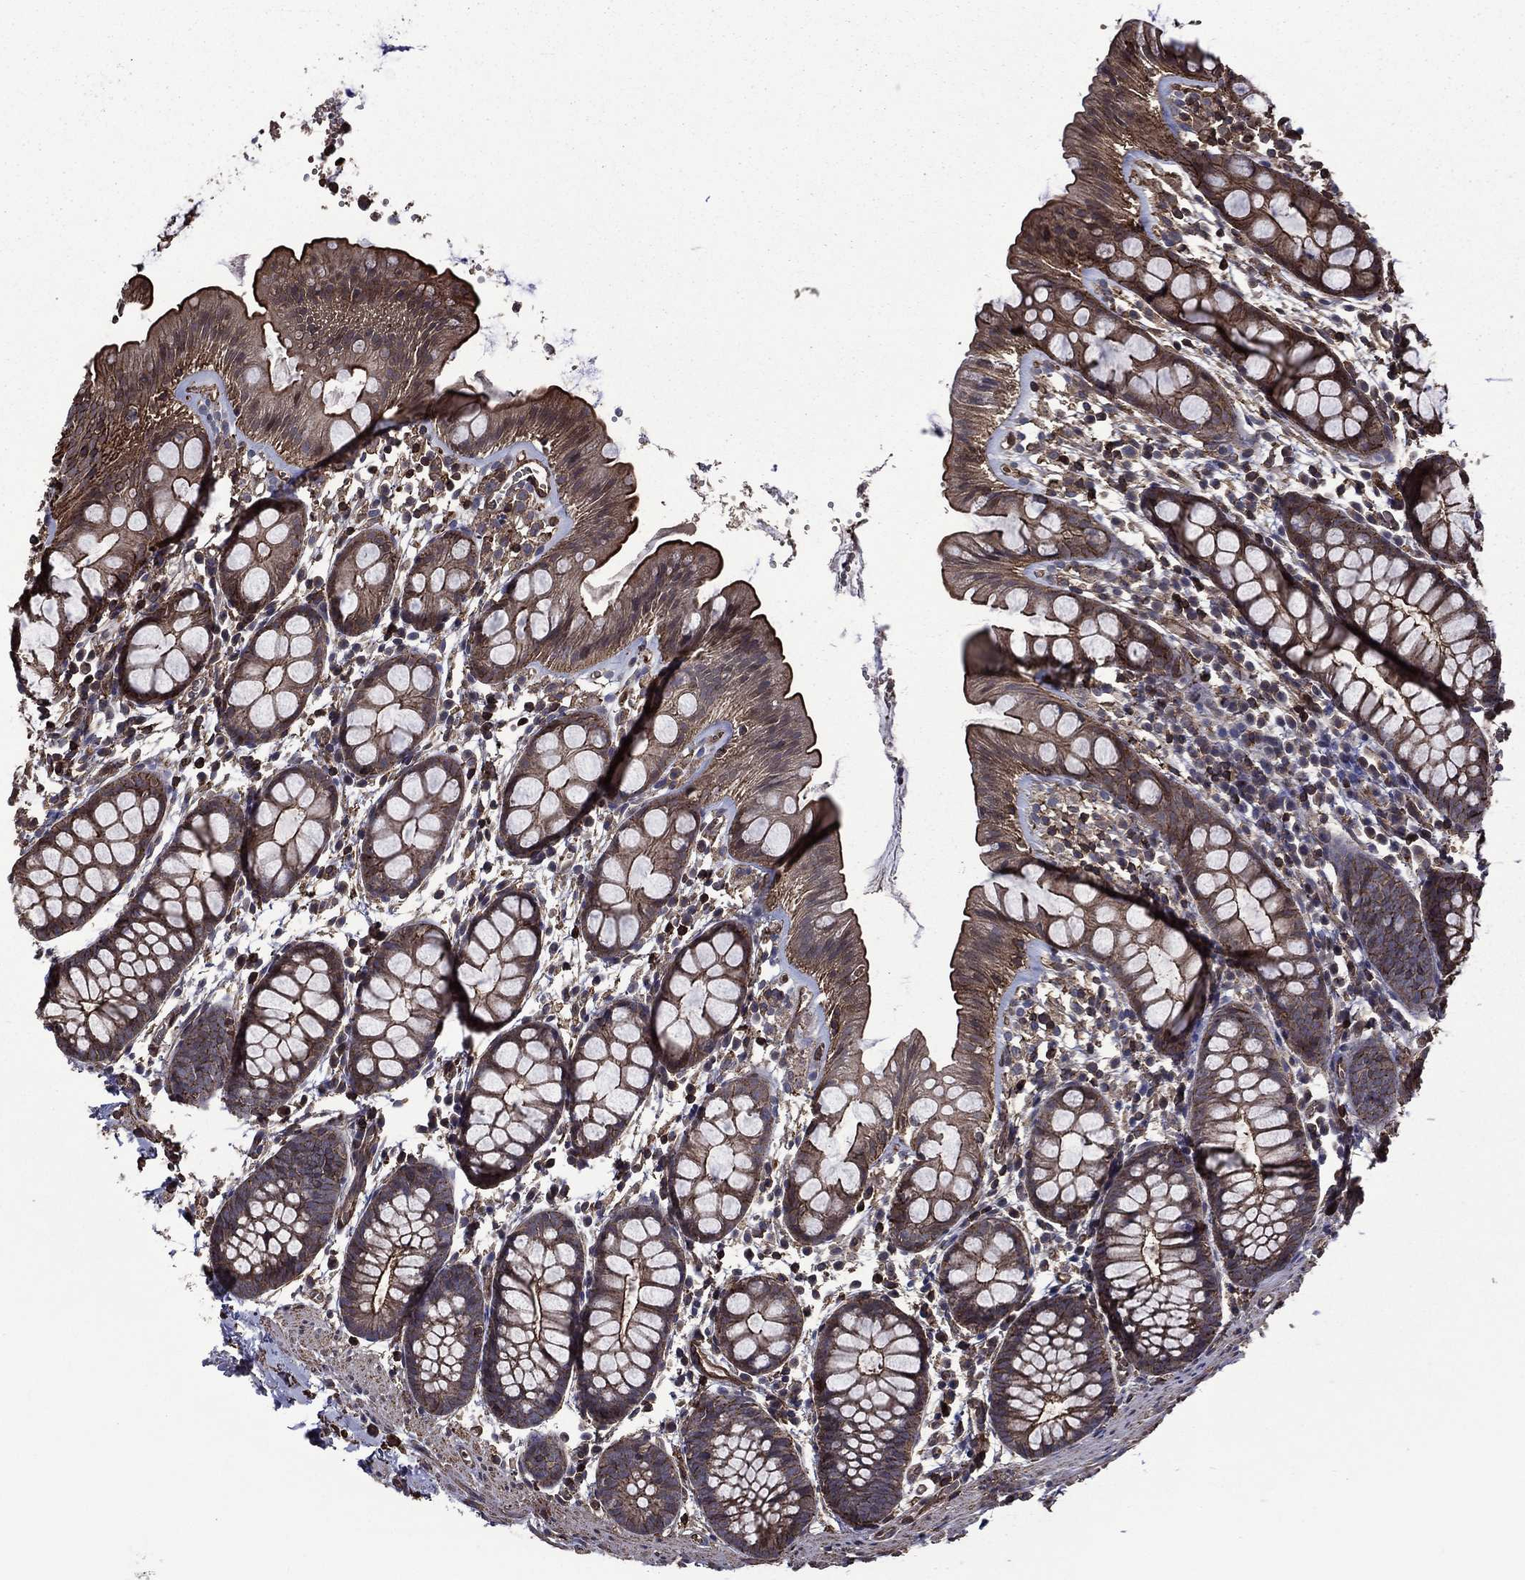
{"staining": {"intensity": "moderate", "quantity": ">75%", "location": "cytoplasmic/membranous"}, "tissue": "rectum", "cell_type": "Glandular cells", "image_type": "normal", "snomed": [{"axis": "morphology", "description": "Normal tissue, NOS"}, {"axis": "topography", "description": "Rectum"}], "caption": "A brown stain shows moderate cytoplasmic/membranous positivity of a protein in glandular cells of normal human rectum. The staining was performed using DAB, with brown indicating positive protein expression. Nuclei are stained blue with hematoxylin.", "gene": "PLPP3", "patient": {"sex": "male", "age": 57}}